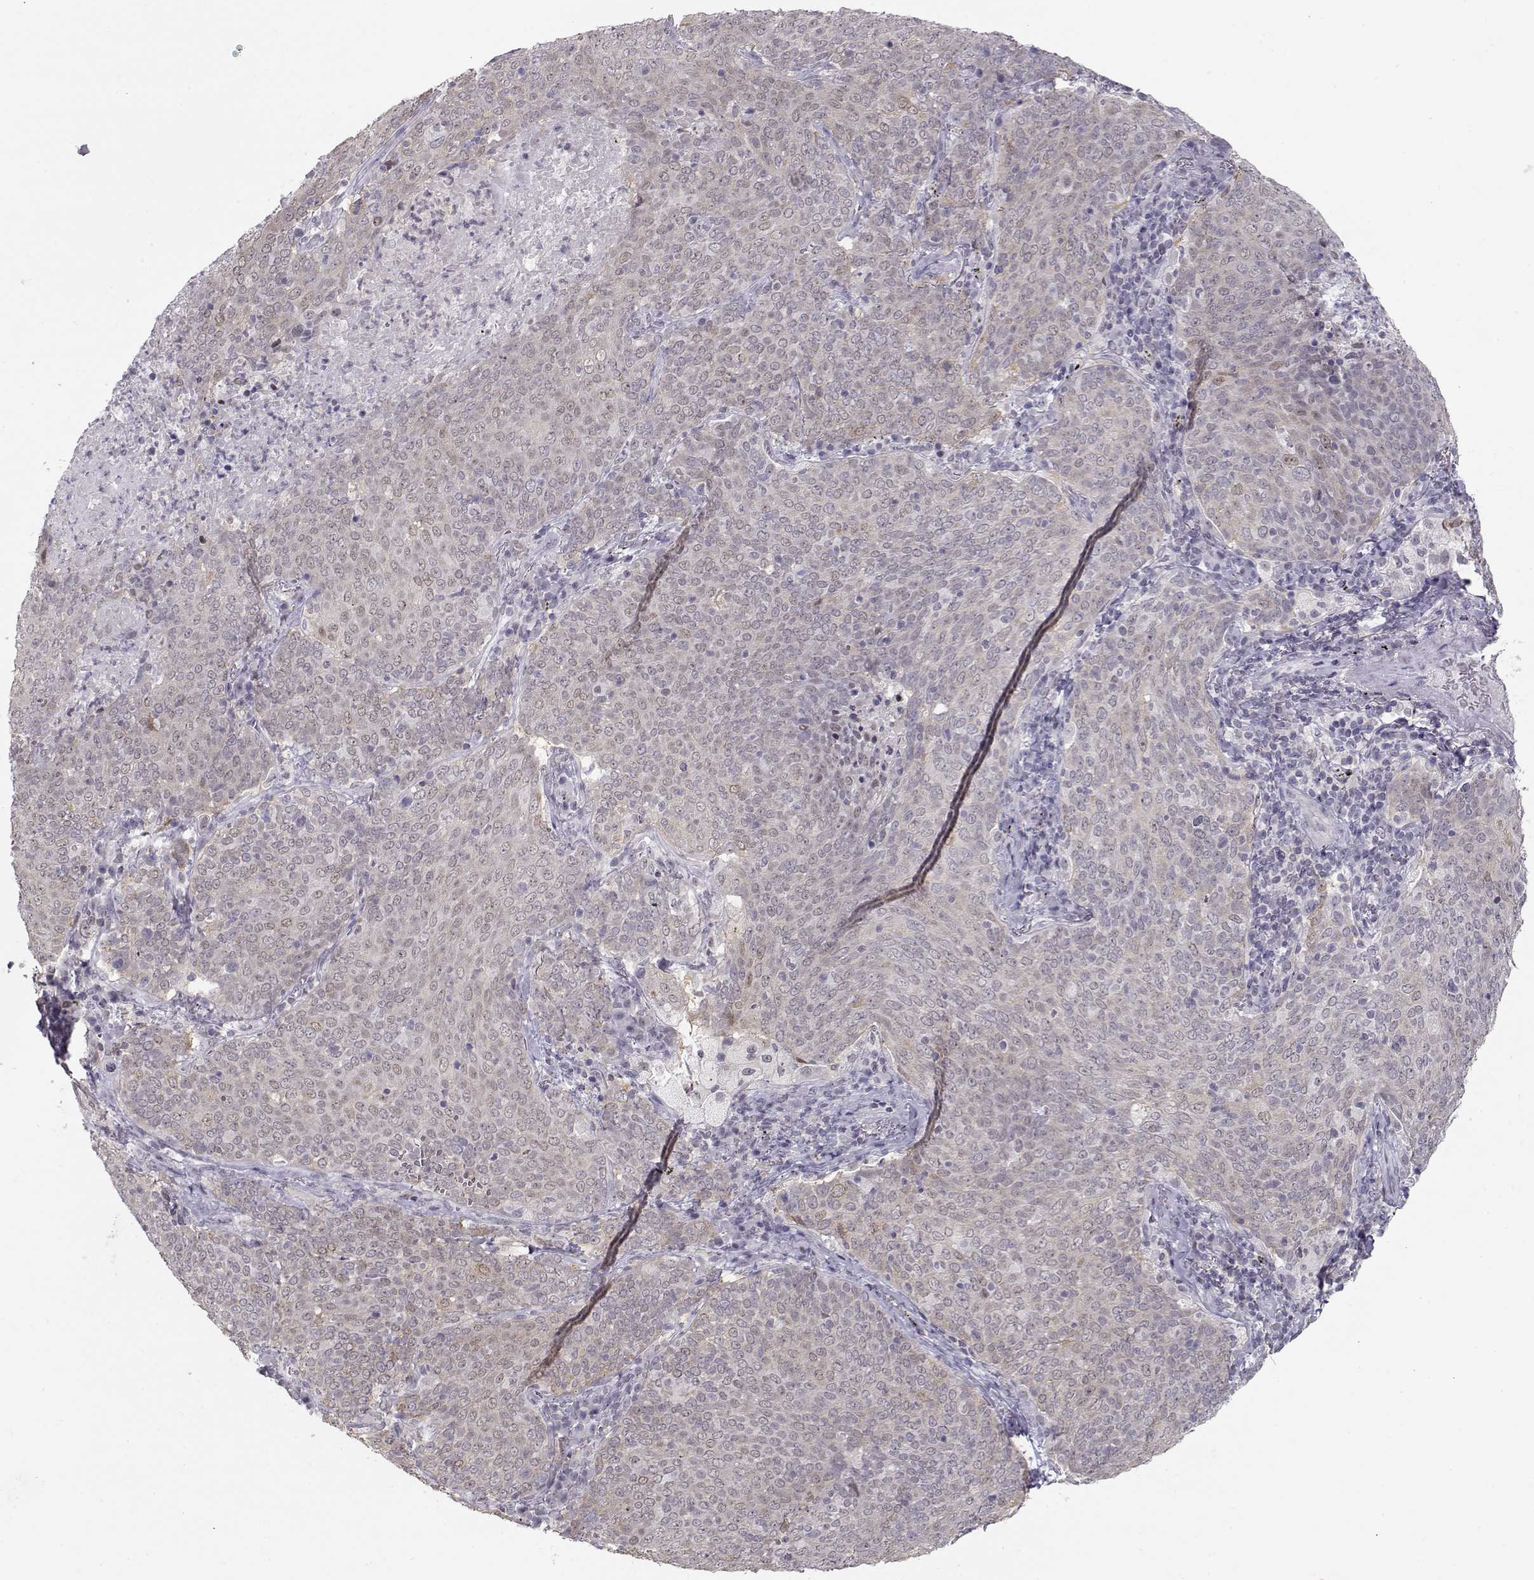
{"staining": {"intensity": "negative", "quantity": "none", "location": "none"}, "tissue": "lung cancer", "cell_type": "Tumor cells", "image_type": "cancer", "snomed": [{"axis": "morphology", "description": "Squamous cell carcinoma, NOS"}, {"axis": "topography", "description": "Lung"}], "caption": "DAB (3,3'-diaminobenzidine) immunohistochemical staining of lung cancer (squamous cell carcinoma) demonstrates no significant positivity in tumor cells.", "gene": "TEPP", "patient": {"sex": "male", "age": 82}}